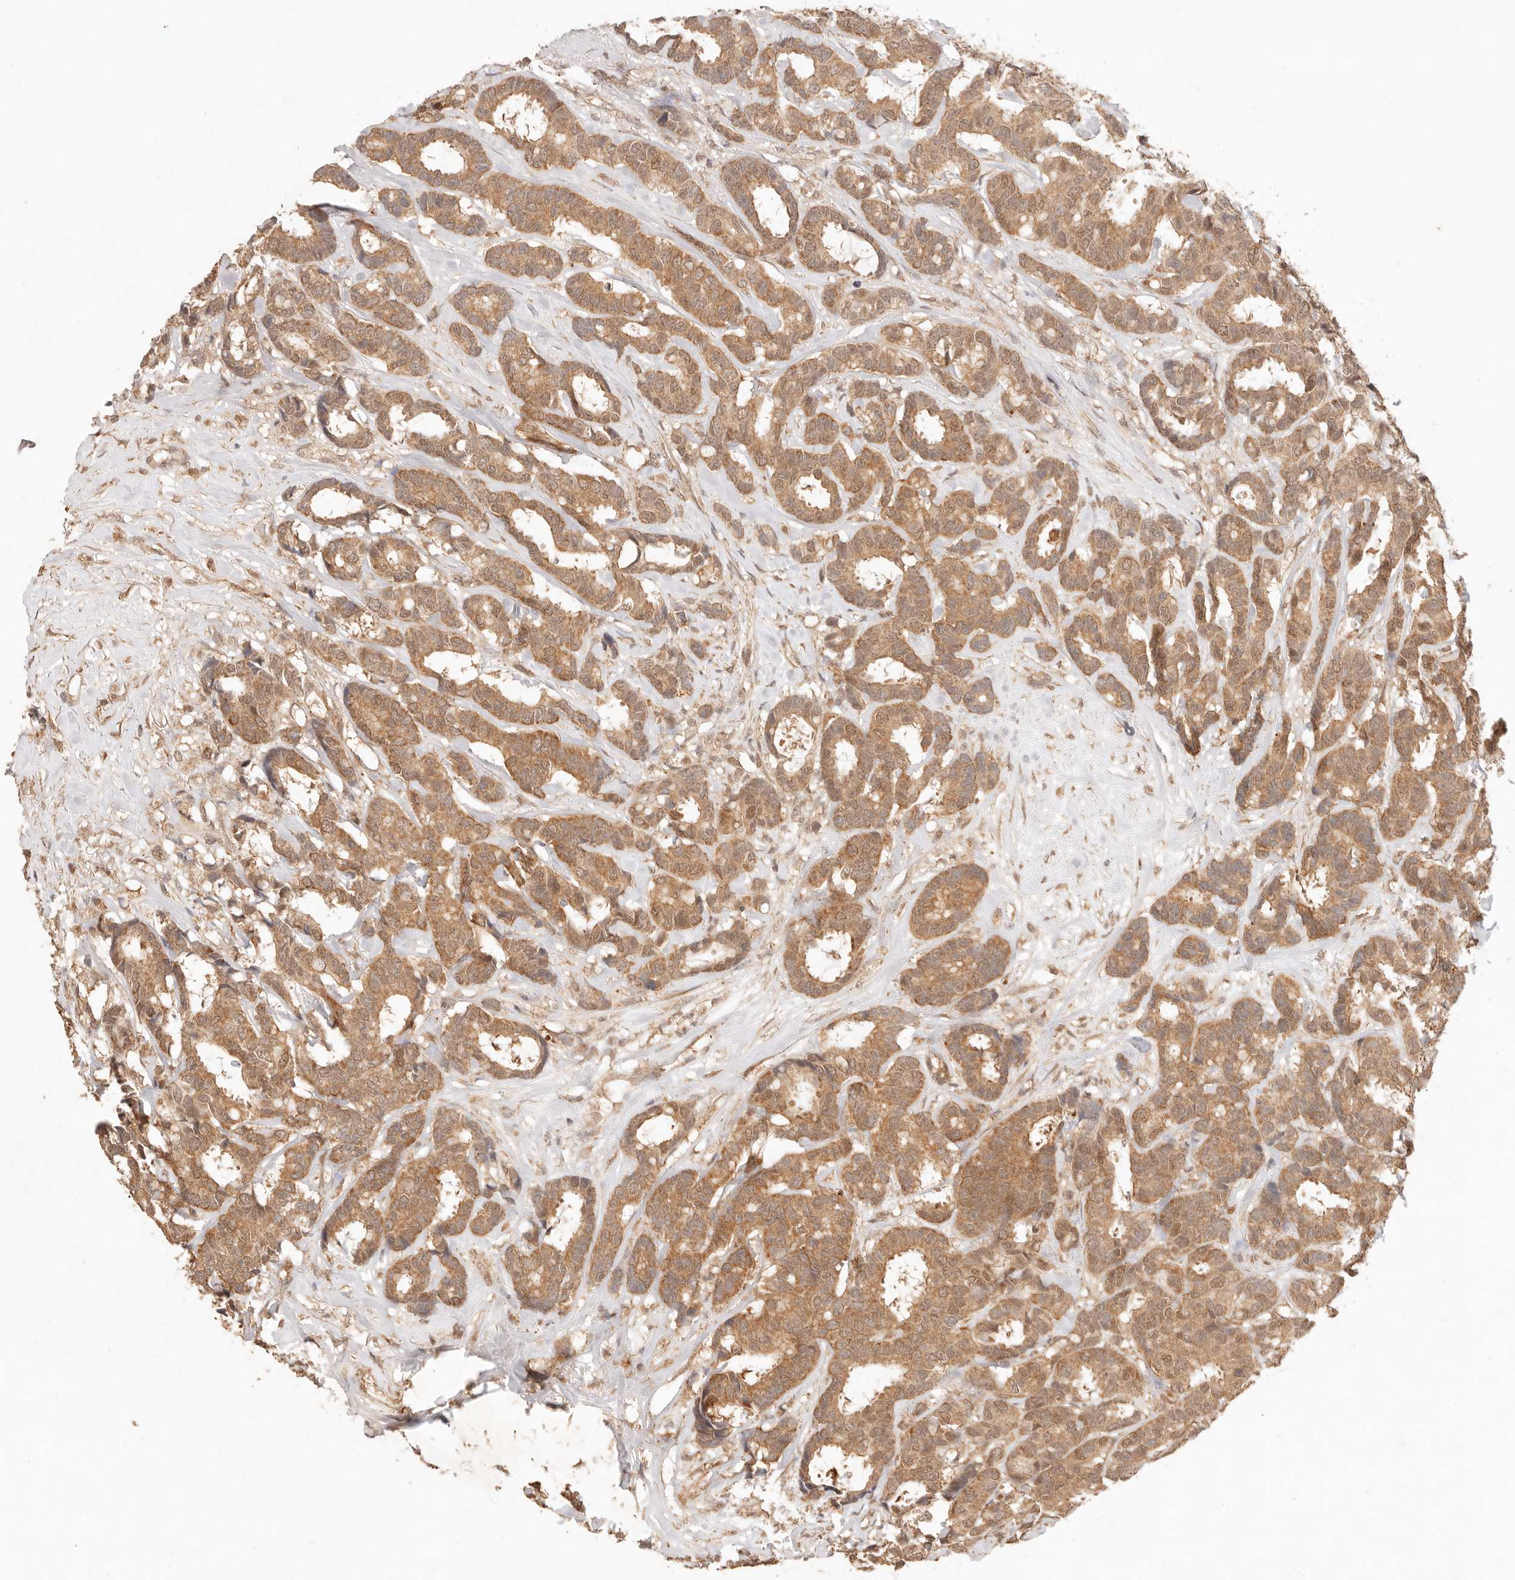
{"staining": {"intensity": "moderate", "quantity": ">75%", "location": "cytoplasmic/membranous,nuclear"}, "tissue": "breast cancer", "cell_type": "Tumor cells", "image_type": "cancer", "snomed": [{"axis": "morphology", "description": "Duct carcinoma"}, {"axis": "topography", "description": "Breast"}], "caption": "Human breast cancer stained with a brown dye exhibits moderate cytoplasmic/membranous and nuclear positive staining in about >75% of tumor cells.", "gene": "TRIM11", "patient": {"sex": "female", "age": 87}}